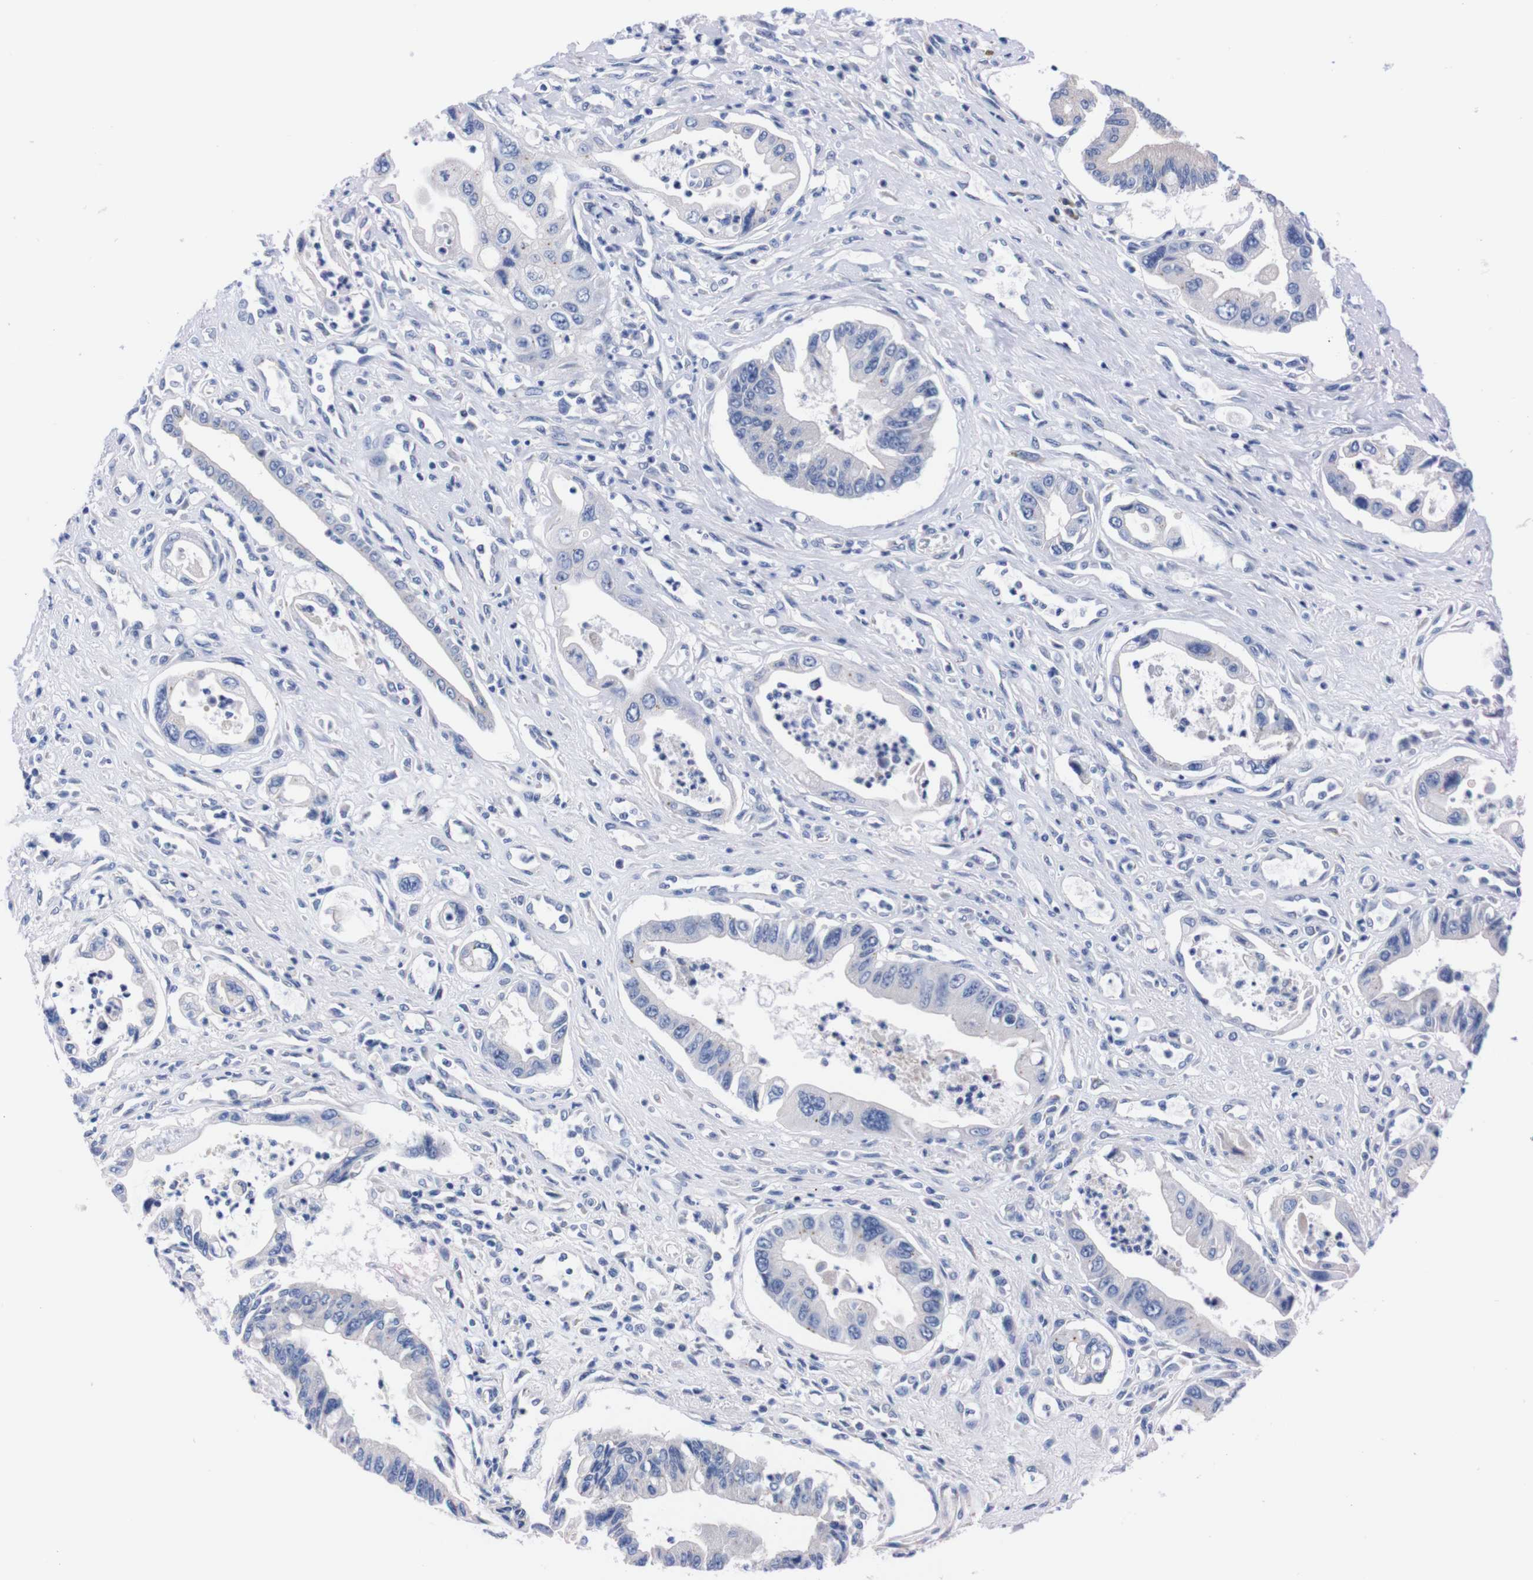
{"staining": {"intensity": "negative", "quantity": "none", "location": "none"}, "tissue": "pancreatic cancer", "cell_type": "Tumor cells", "image_type": "cancer", "snomed": [{"axis": "morphology", "description": "Adenocarcinoma, NOS"}, {"axis": "topography", "description": "Pancreas"}], "caption": "IHC of human pancreatic adenocarcinoma shows no positivity in tumor cells.", "gene": "FAM210A", "patient": {"sex": "male", "age": 56}}